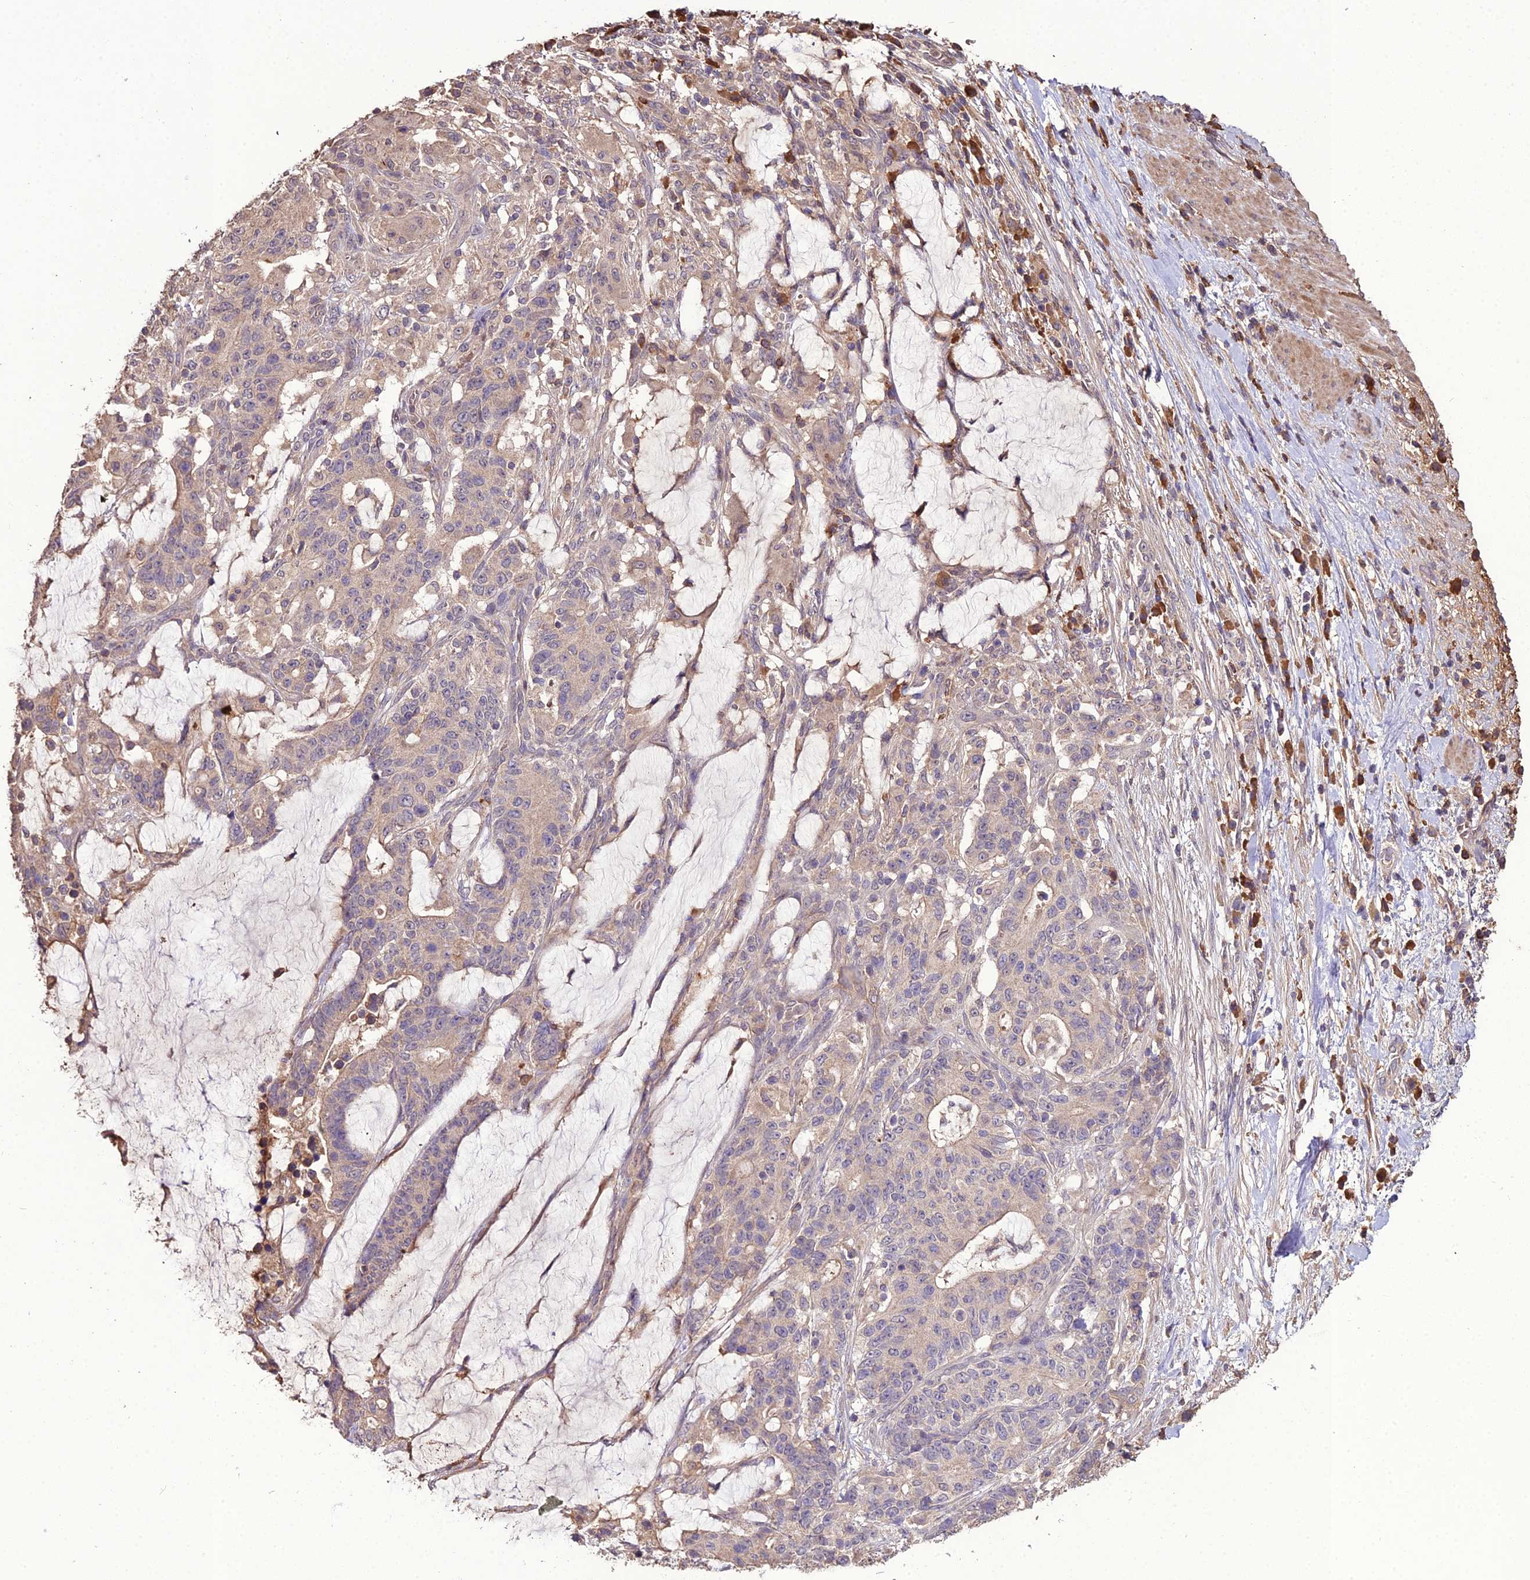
{"staining": {"intensity": "weak", "quantity": "25%-75%", "location": "cytoplasmic/membranous"}, "tissue": "stomach cancer", "cell_type": "Tumor cells", "image_type": "cancer", "snomed": [{"axis": "morphology", "description": "Normal tissue, NOS"}, {"axis": "morphology", "description": "Adenocarcinoma, NOS"}, {"axis": "topography", "description": "Stomach"}], "caption": "Immunohistochemistry micrograph of human stomach adenocarcinoma stained for a protein (brown), which shows low levels of weak cytoplasmic/membranous staining in approximately 25%-75% of tumor cells.", "gene": "KCTD16", "patient": {"sex": "female", "age": 64}}